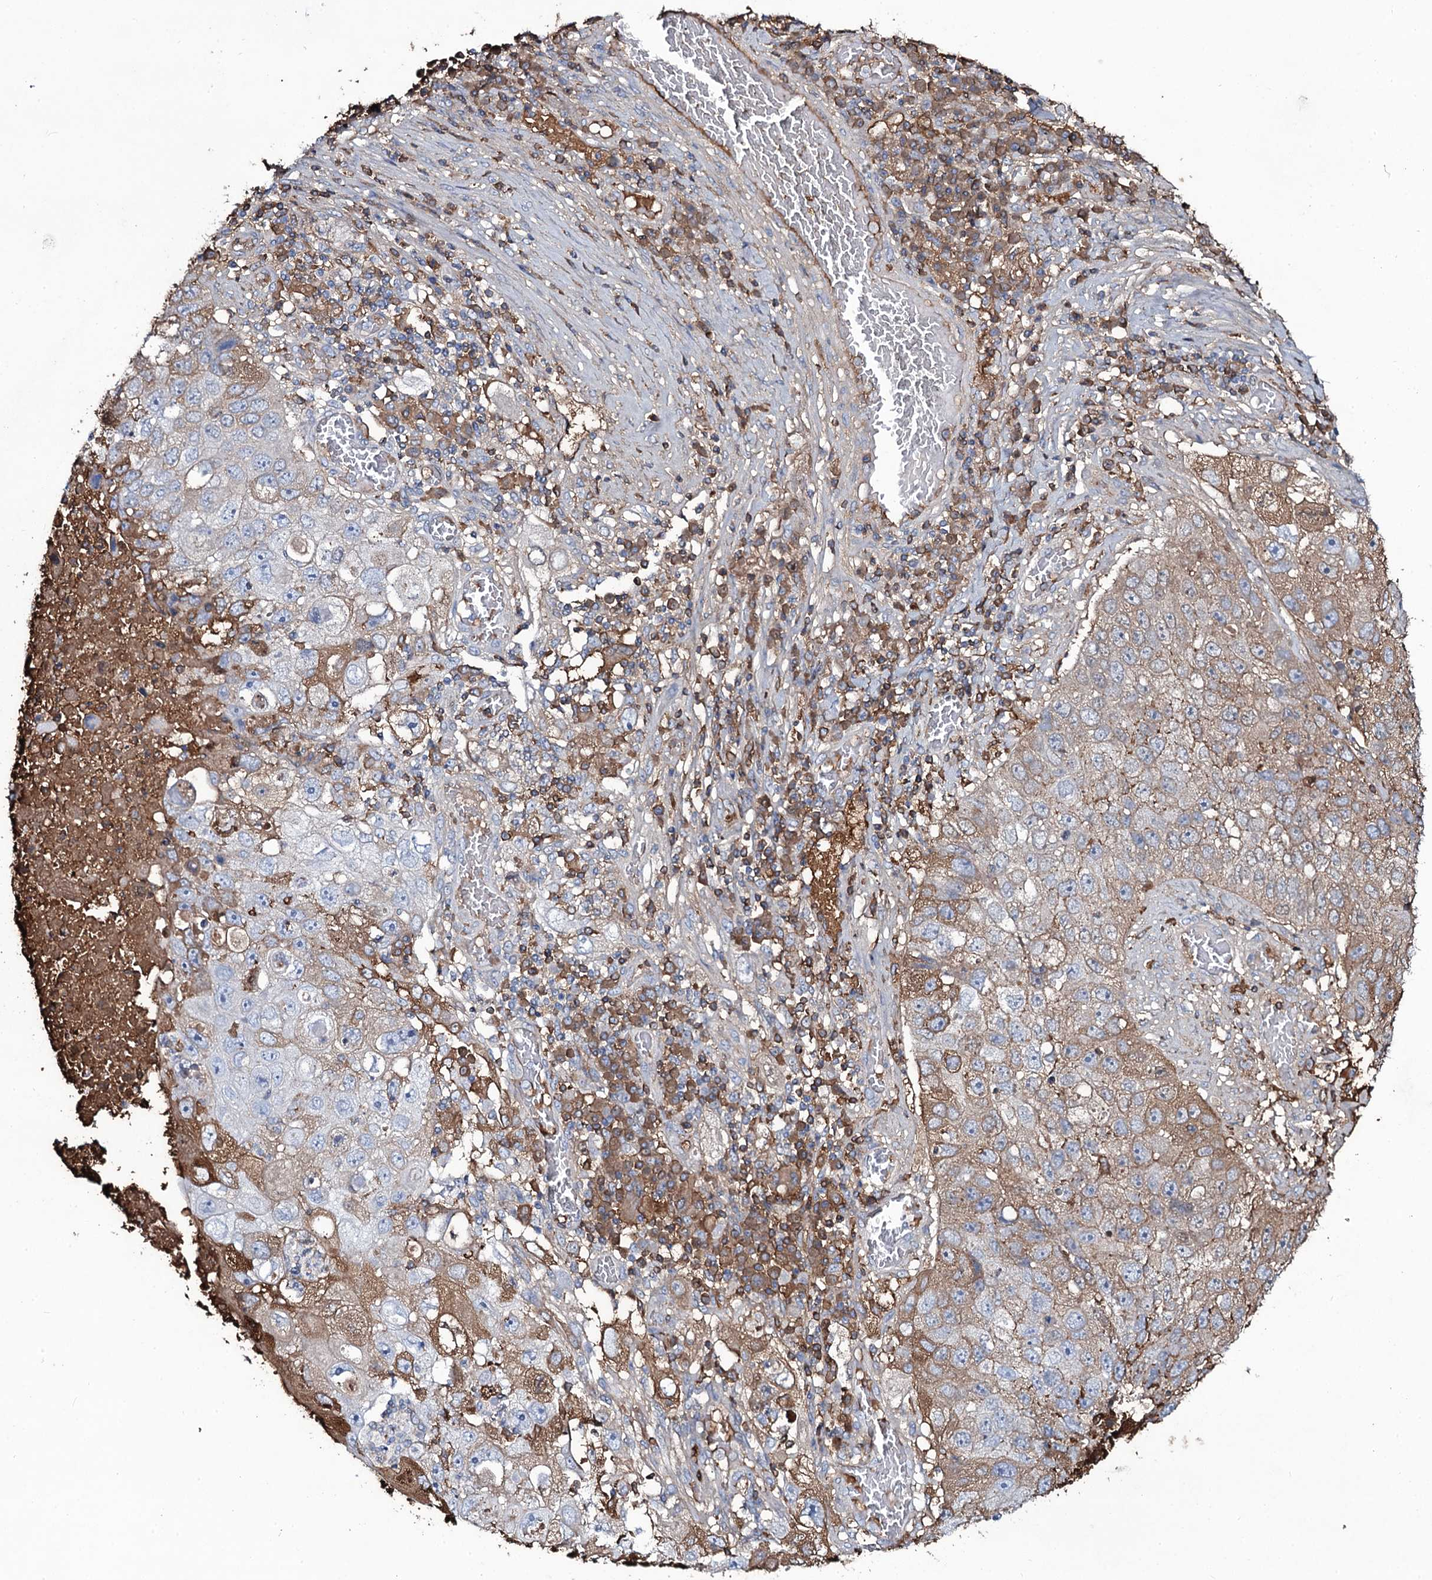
{"staining": {"intensity": "moderate", "quantity": "<25%", "location": "cytoplasmic/membranous"}, "tissue": "lung cancer", "cell_type": "Tumor cells", "image_type": "cancer", "snomed": [{"axis": "morphology", "description": "Squamous cell carcinoma, NOS"}, {"axis": "topography", "description": "Lung"}], "caption": "Immunohistochemical staining of lung cancer (squamous cell carcinoma) displays moderate cytoplasmic/membranous protein positivity in about <25% of tumor cells.", "gene": "EDN1", "patient": {"sex": "male", "age": 61}}